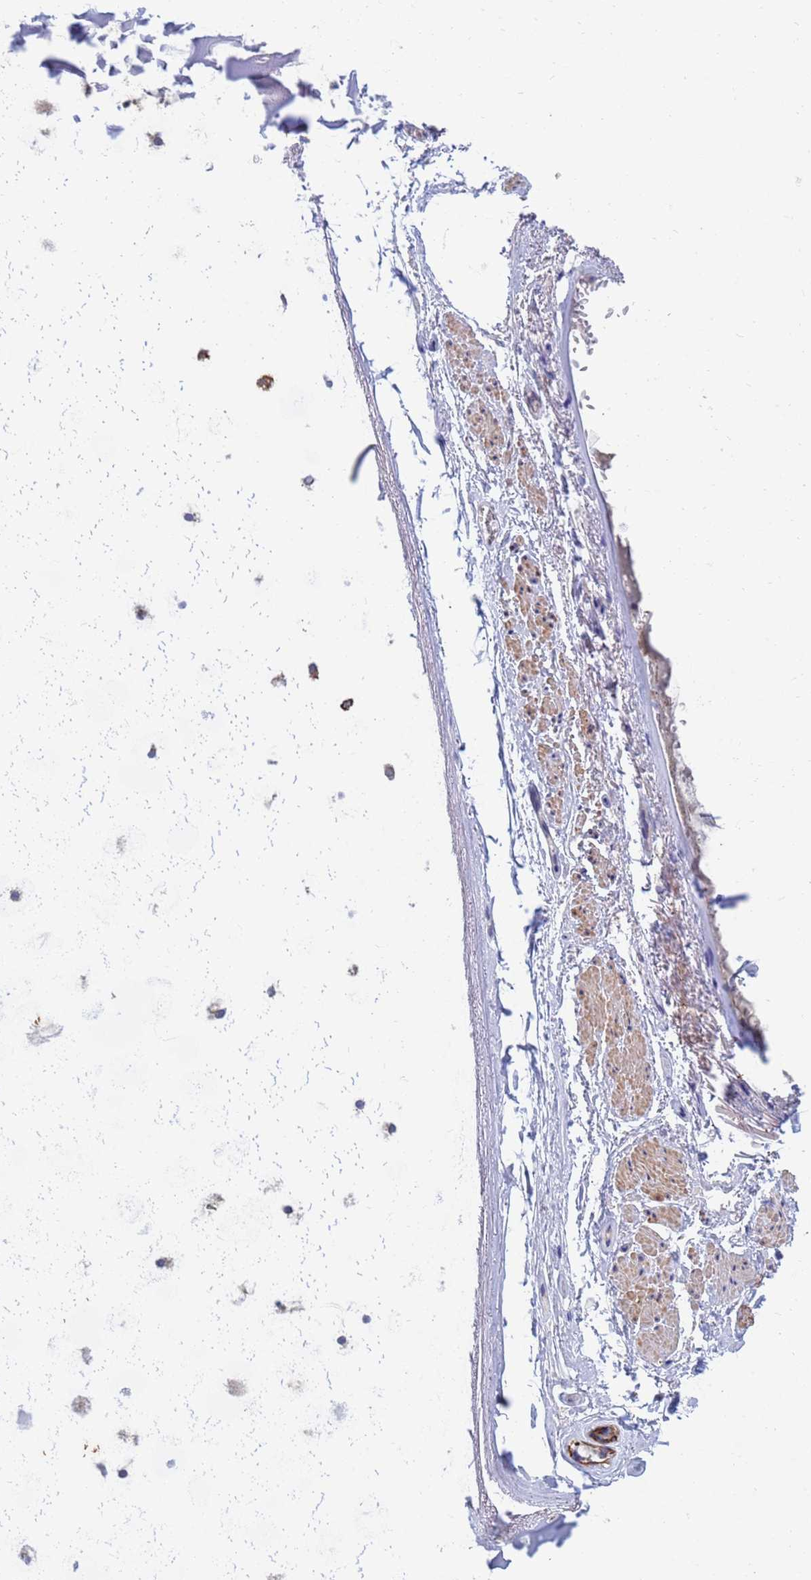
{"staining": {"intensity": "negative", "quantity": "none", "location": "none"}, "tissue": "adipose tissue", "cell_type": "Adipocytes", "image_type": "normal", "snomed": [{"axis": "morphology", "description": "Normal tissue, NOS"}, {"axis": "topography", "description": "Cartilage tissue"}], "caption": "DAB (3,3'-diaminobenzidine) immunohistochemical staining of normal human adipose tissue demonstrates no significant positivity in adipocytes.", "gene": "SDR39U1", "patient": {"sex": "male", "age": 66}}